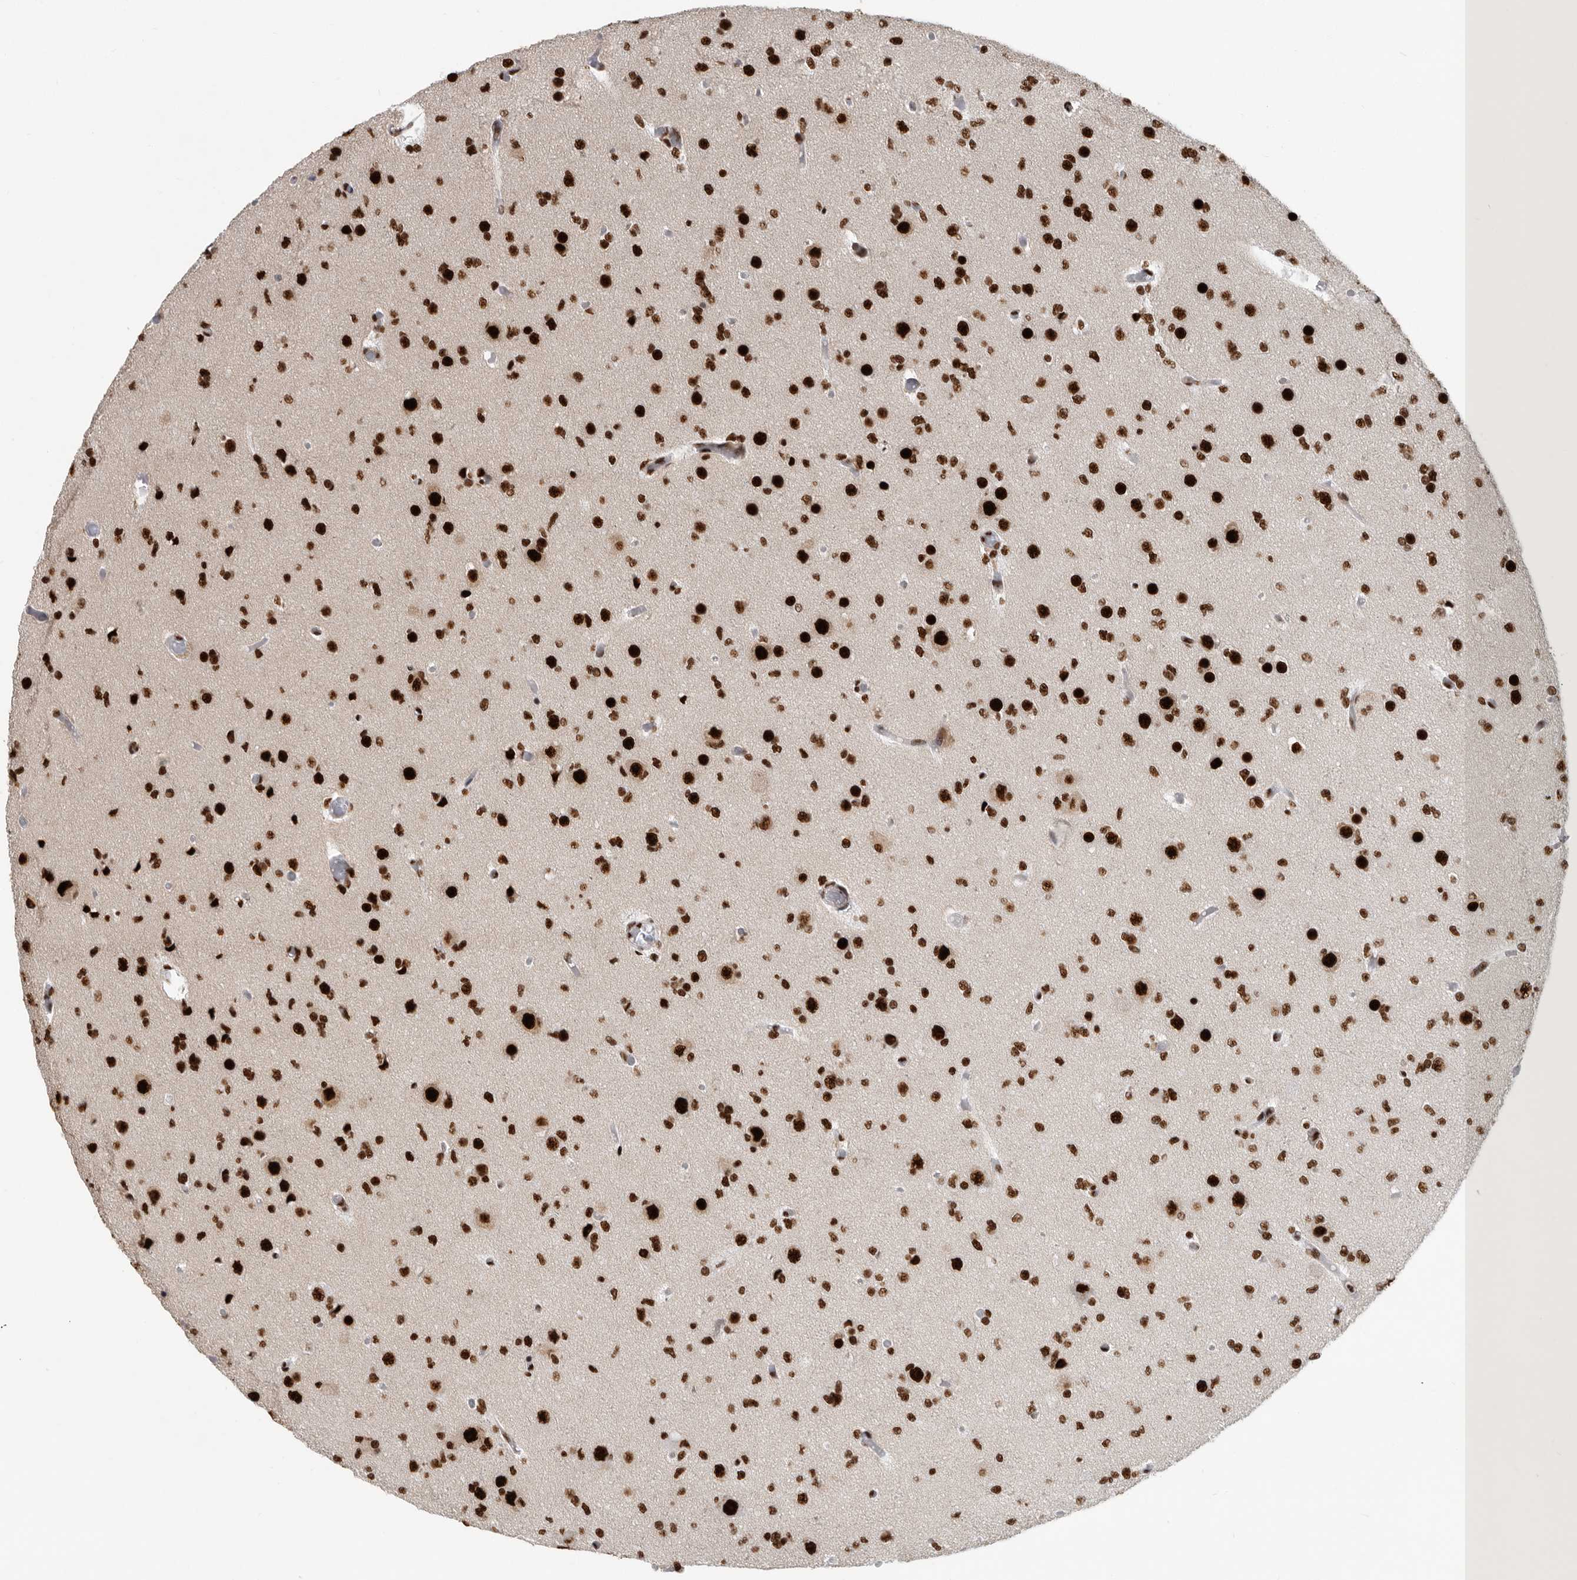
{"staining": {"intensity": "strong", "quantity": ">75%", "location": "nuclear"}, "tissue": "glioma", "cell_type": "Tumor cells", "image_type": "cancer", "snomed": [{"axis": "morphology", "description": "Glioma, malignant, Low grade"}, {"axis": "topography", "description": "Brain"}], "caption": "A brown stain shows strong nuclear positivity of a protein in malignant low-grade glioma tumor cells.", "gene": "BCLAF1", "patient": {"sex": "female", "age": 22}}